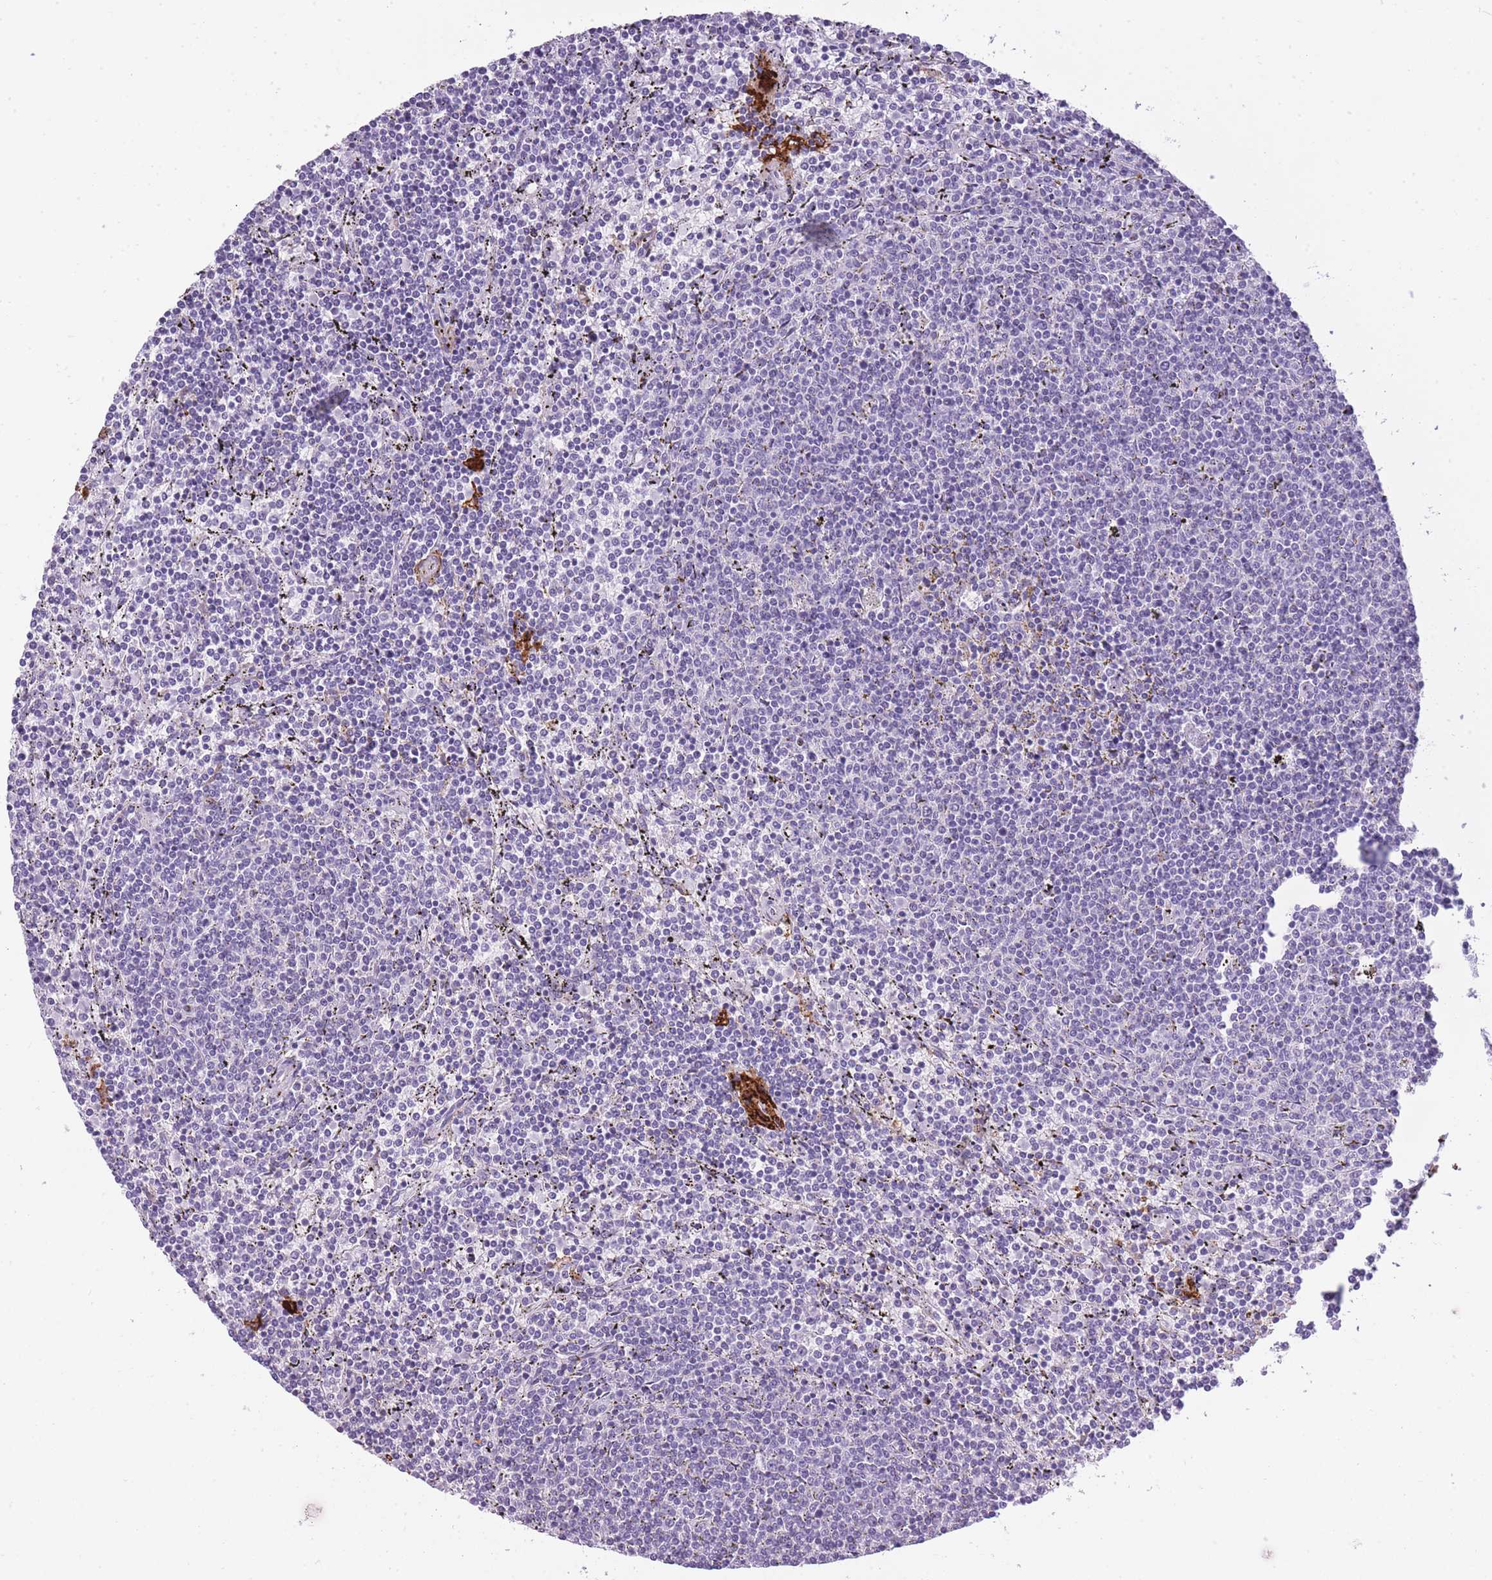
{"staining": {"intensity": "negative", "quantity": "none", "location": "none"}, "tissue": "lymphoma", "cell_type": "Tumor cells", "image_type": "cancer", "snomed": [{"axis": "morphology", "description": "Malignant lymphoma, non-Hodgkin's type, Low grade"}, {"axis": "topography", "description": "Spleen"}], "caption": "DAB immunohistochemical staining of human low-grade malignant lymphoma, non-Hodgkin's type reveals no significant staining in tumor cells.", "gene": "RADX", "patient": {"sex": "female", "age": 50}}